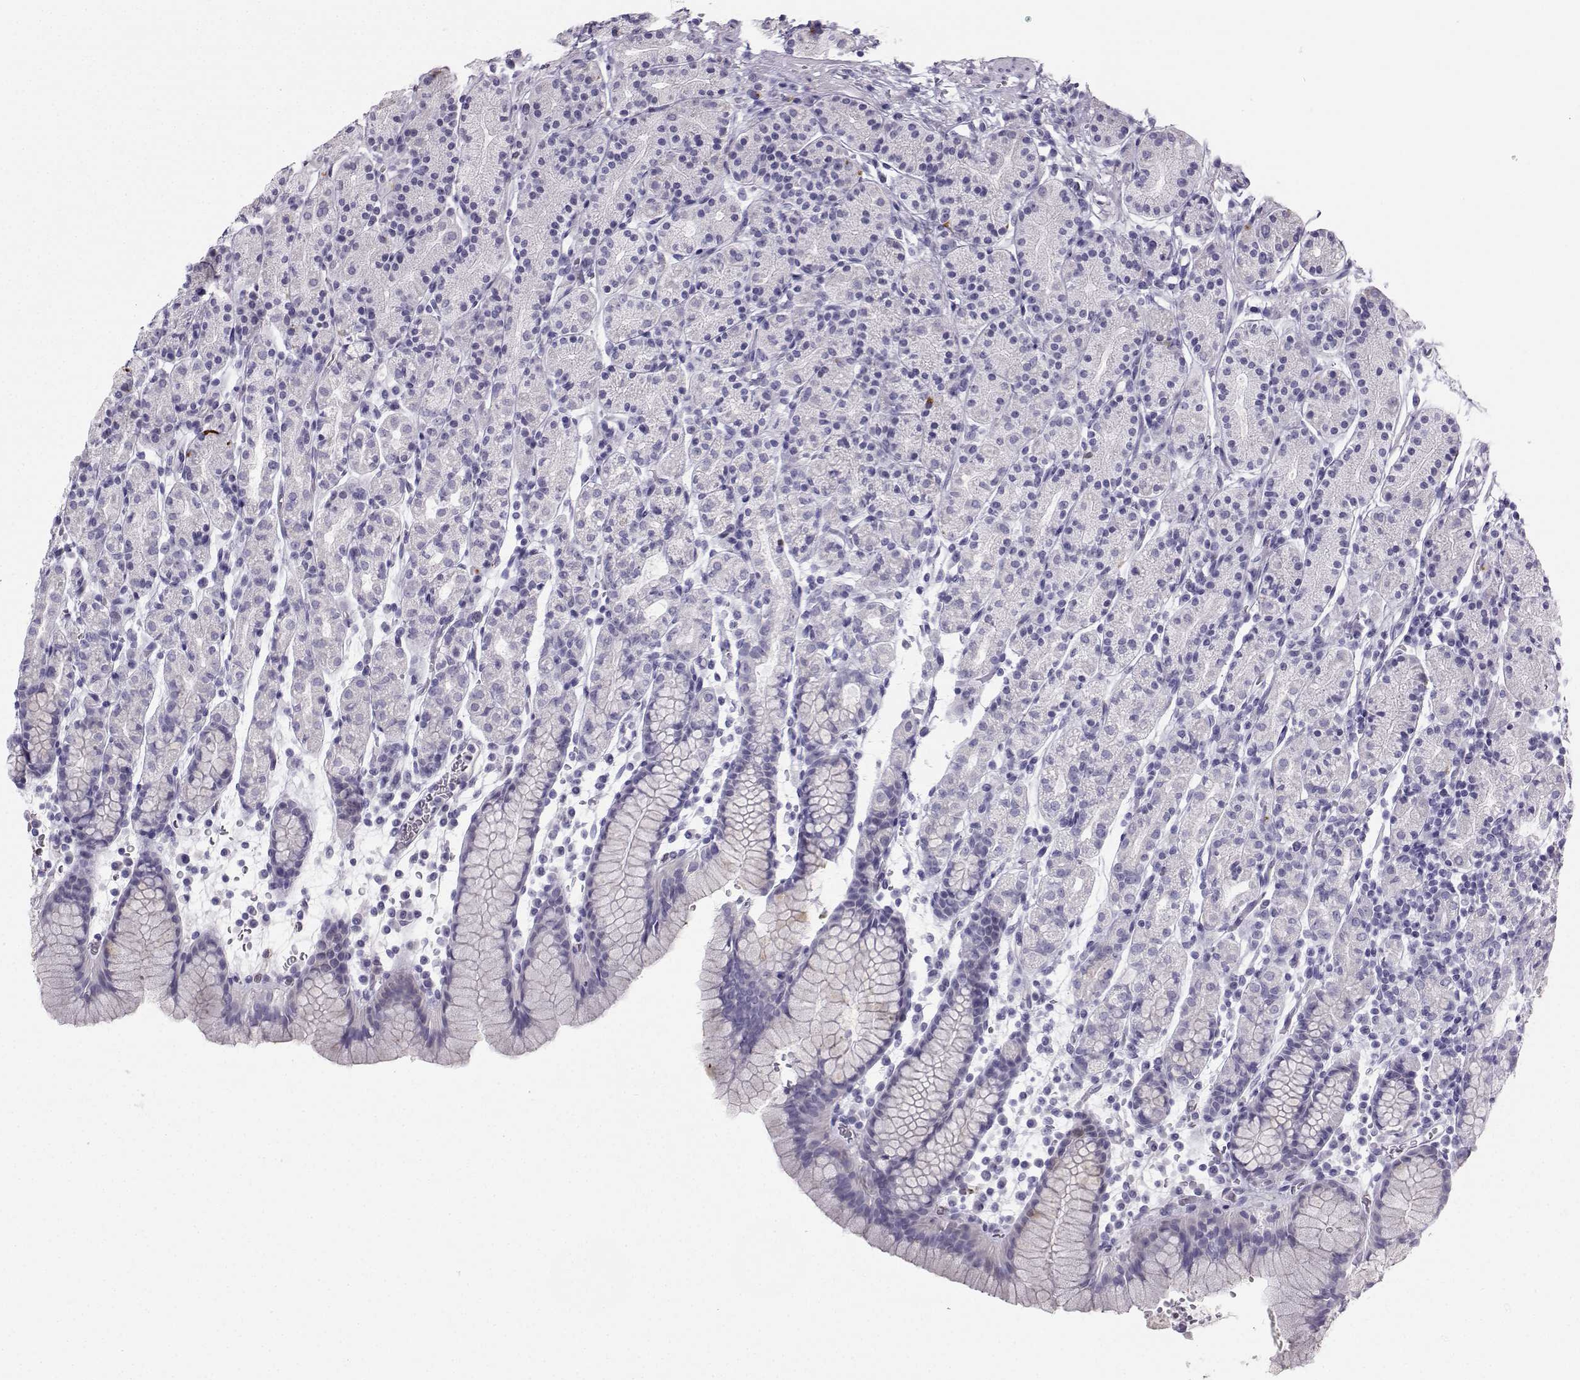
{"staining": {"intensity": "negative", "quantity": "none", "location": "none"}, "tissue": "stomach", "cell_type": "Glandular cells", "image_type": "normal", "snomed": [{"axis": "morphology", "description": "Normal tissue, NOS"}, {"axis": "topography", "description": "Stomach, upper"}, {"axis": "topography", "description": "Stomach"}], "caption": "Human stomach stained for a protein using IHC shows no positivity in glandular cells.", "gene": "IQCD", "patient": {"sex": "male", "age": 62}}